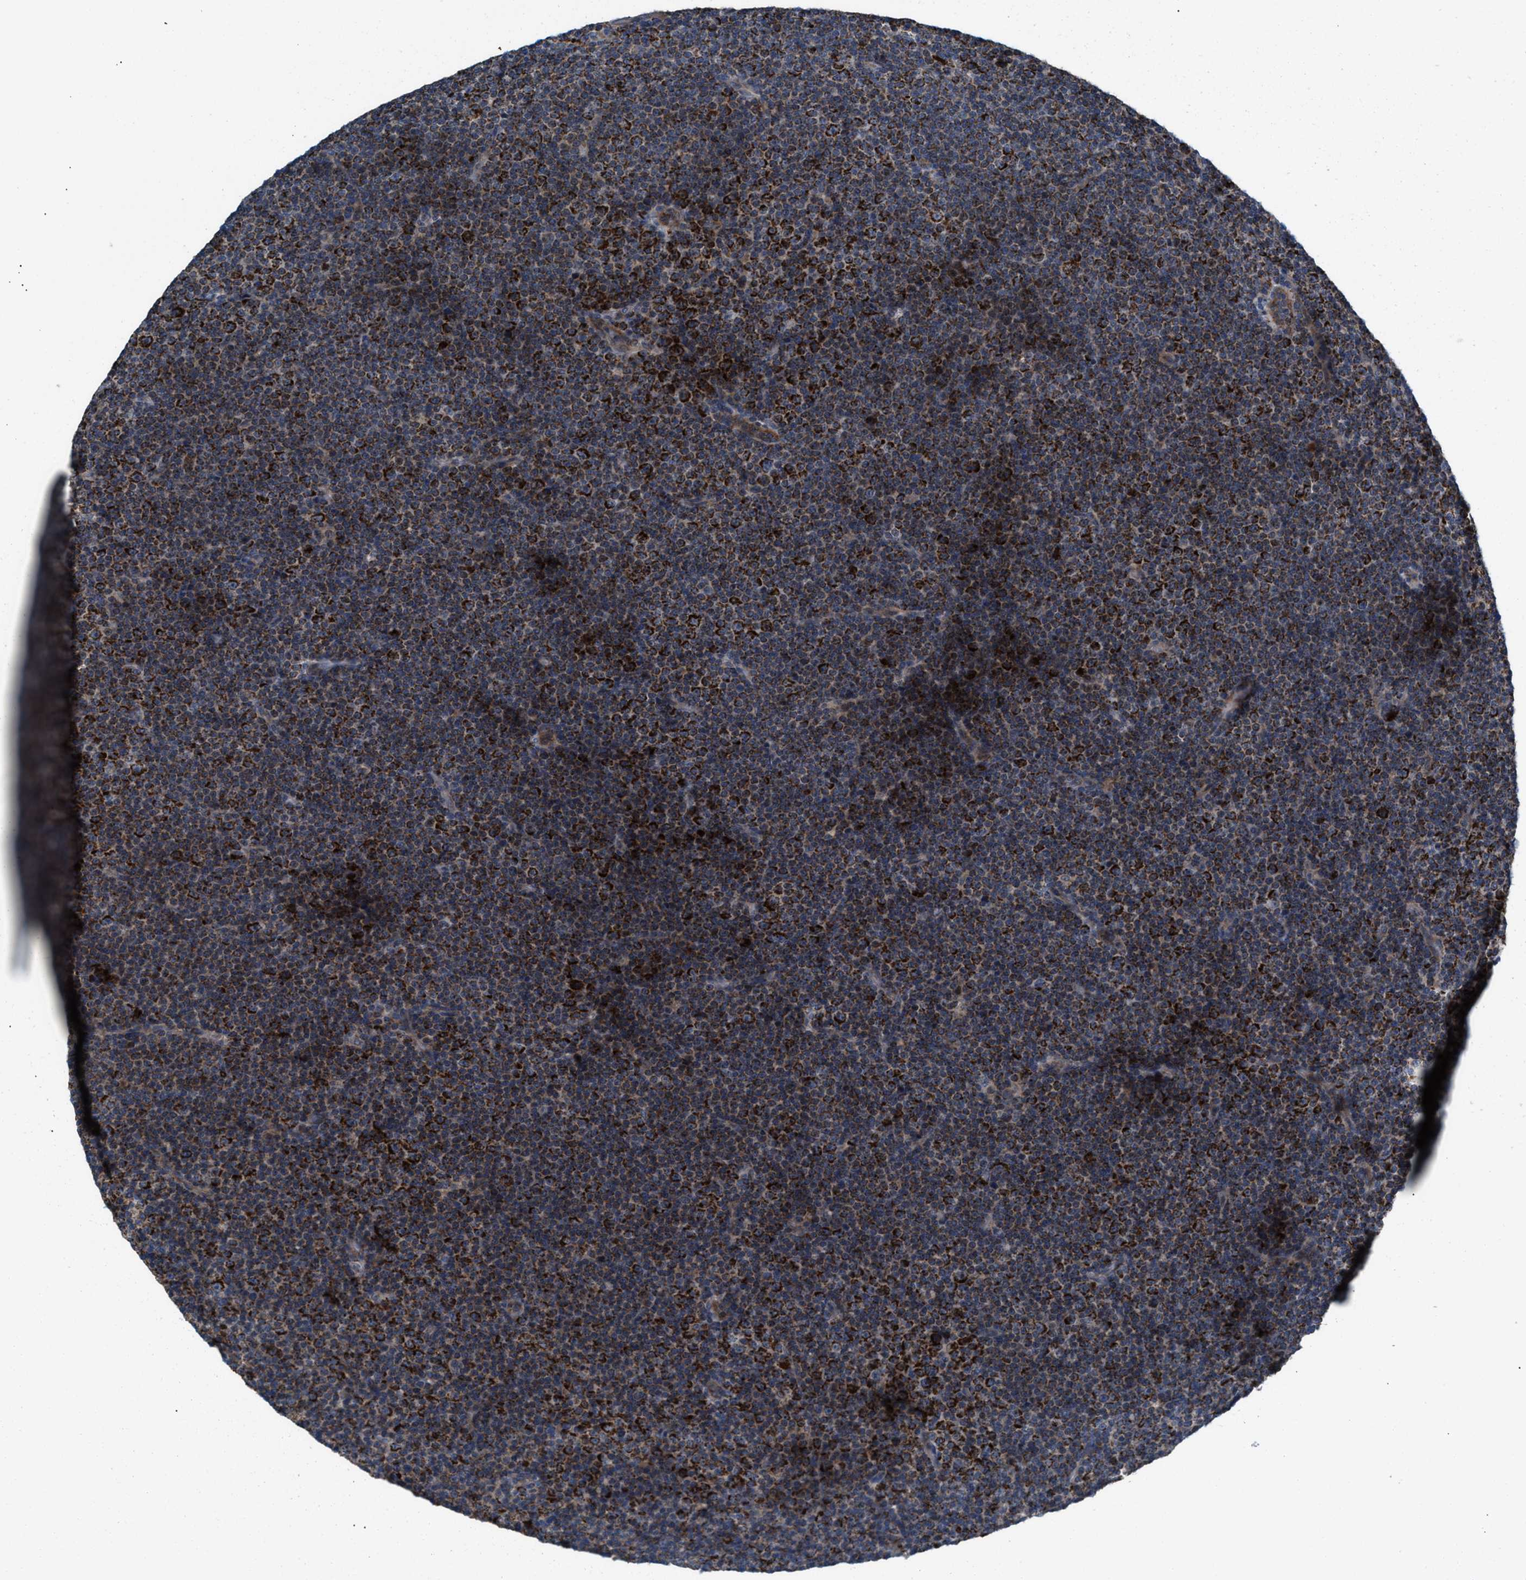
{"staining": {"intensity": "strong", "quantity": ">75%", "location": "cytoplasmic/membranous"}, "tissue": "lymphoma", "cell_type": "Tumor cells", "image_type": "cancer", "snomed": [{"axis": "morphology", "description": "Malignant lymphoma, non-Hodgkin's type, Low grade"}, {"axis": "topography", "description": "Lymph node"}], "caption": "IHC of human lymphoma displays high levels of strong cytoplasmic/membranous expression in about >75% of tumor cells. Nuclei are stained in blue.", "gene": "MRM1", "patient": {"sex": "female", "age": 67}}